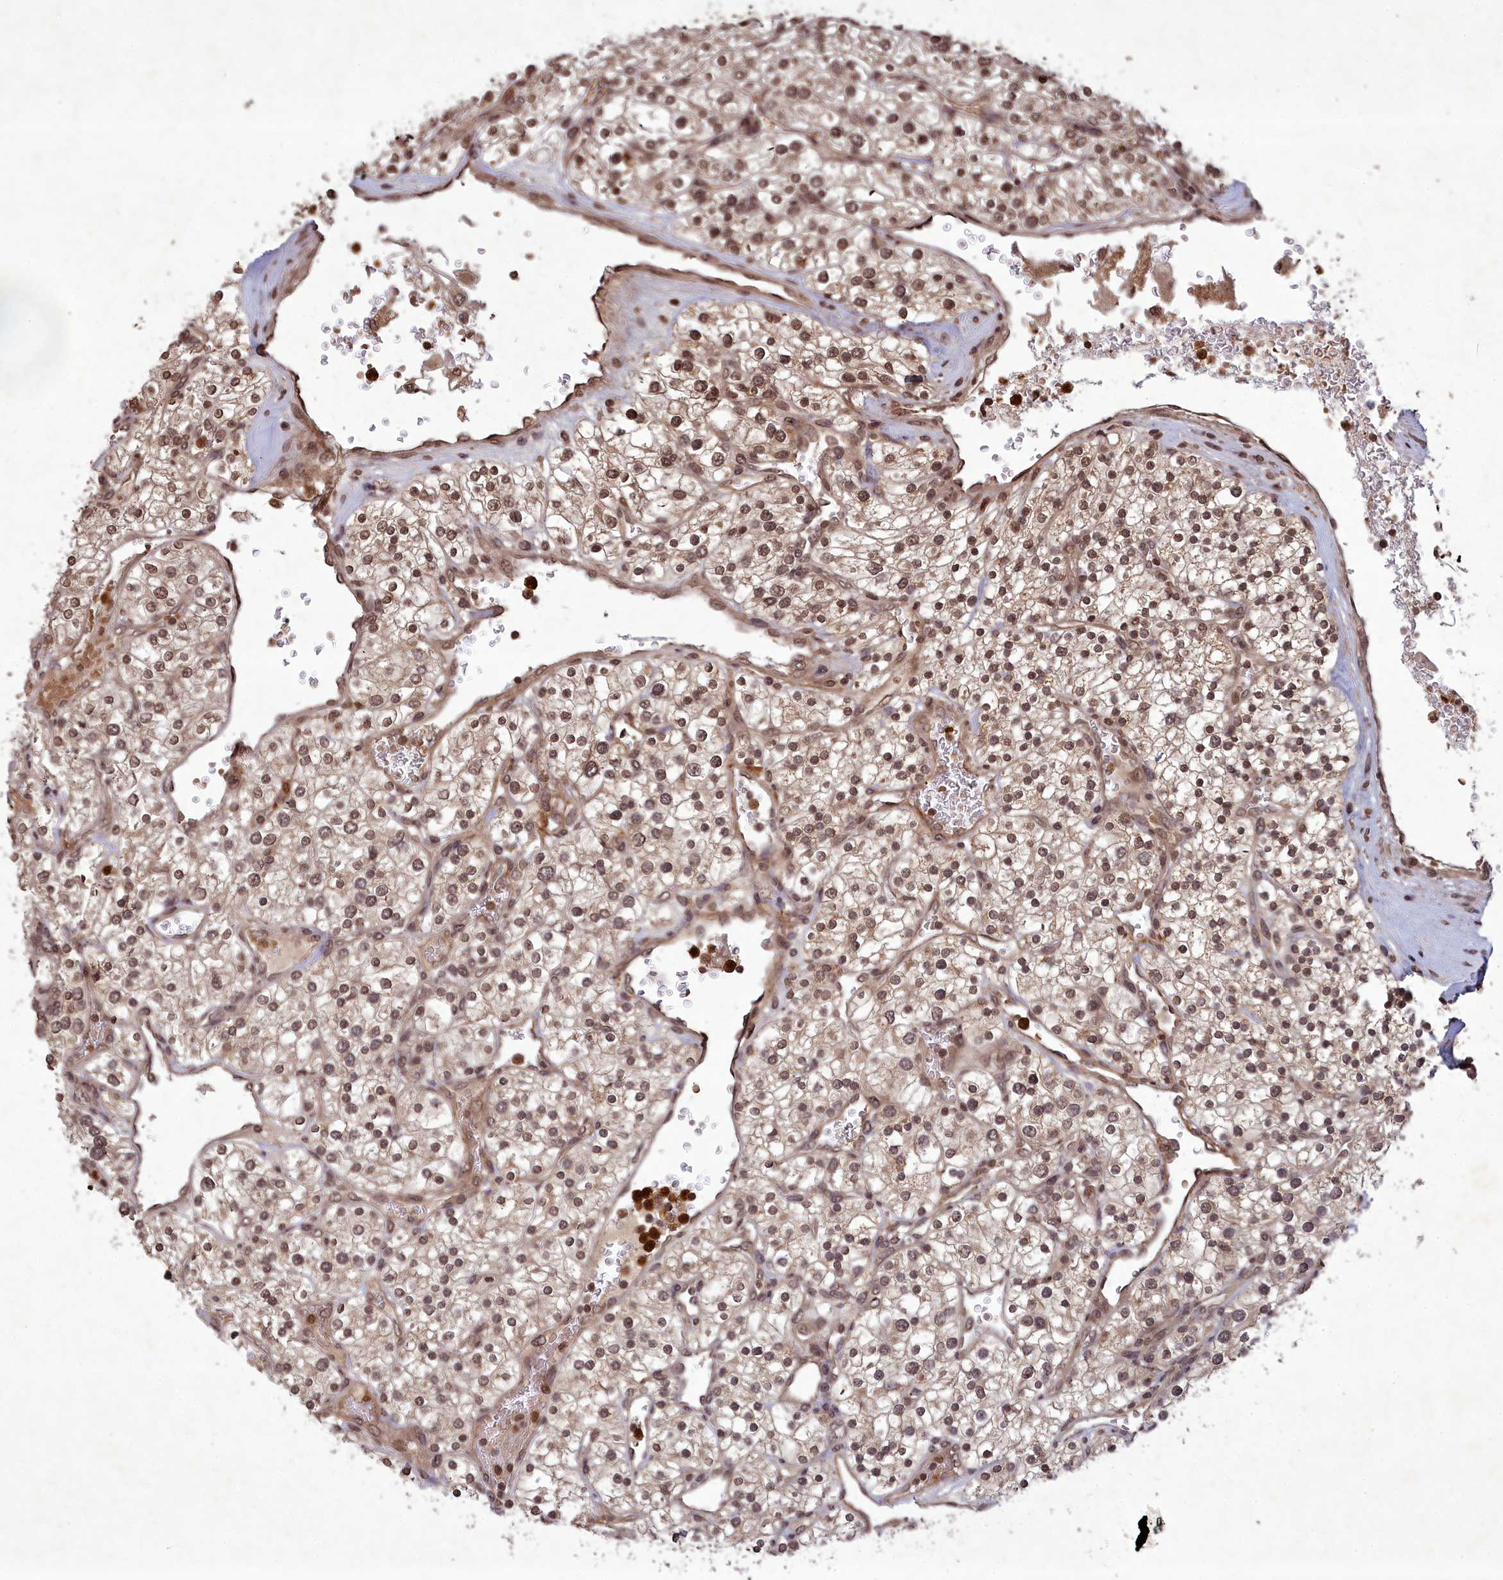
{"staining": {"intensity": "moderate", "quantity": ">75%", "location": "nuclear"}, "tissue": "renal cancer", "cell_type": "Tumor cells", "image_type": "cancer", "snomed": [{"axis": "morphology", "description": "Adenocarcinoma, NOS"}, {"axis": "topography", "description": "Kidney"}], "caption": "Human renal adenocarcinoma stained with a brown dye shows moderate nuclear positive staining in approximately >75% of tumor cells.", "gene": "SRMS", "patient": {"sex": "male", "age": 80}}